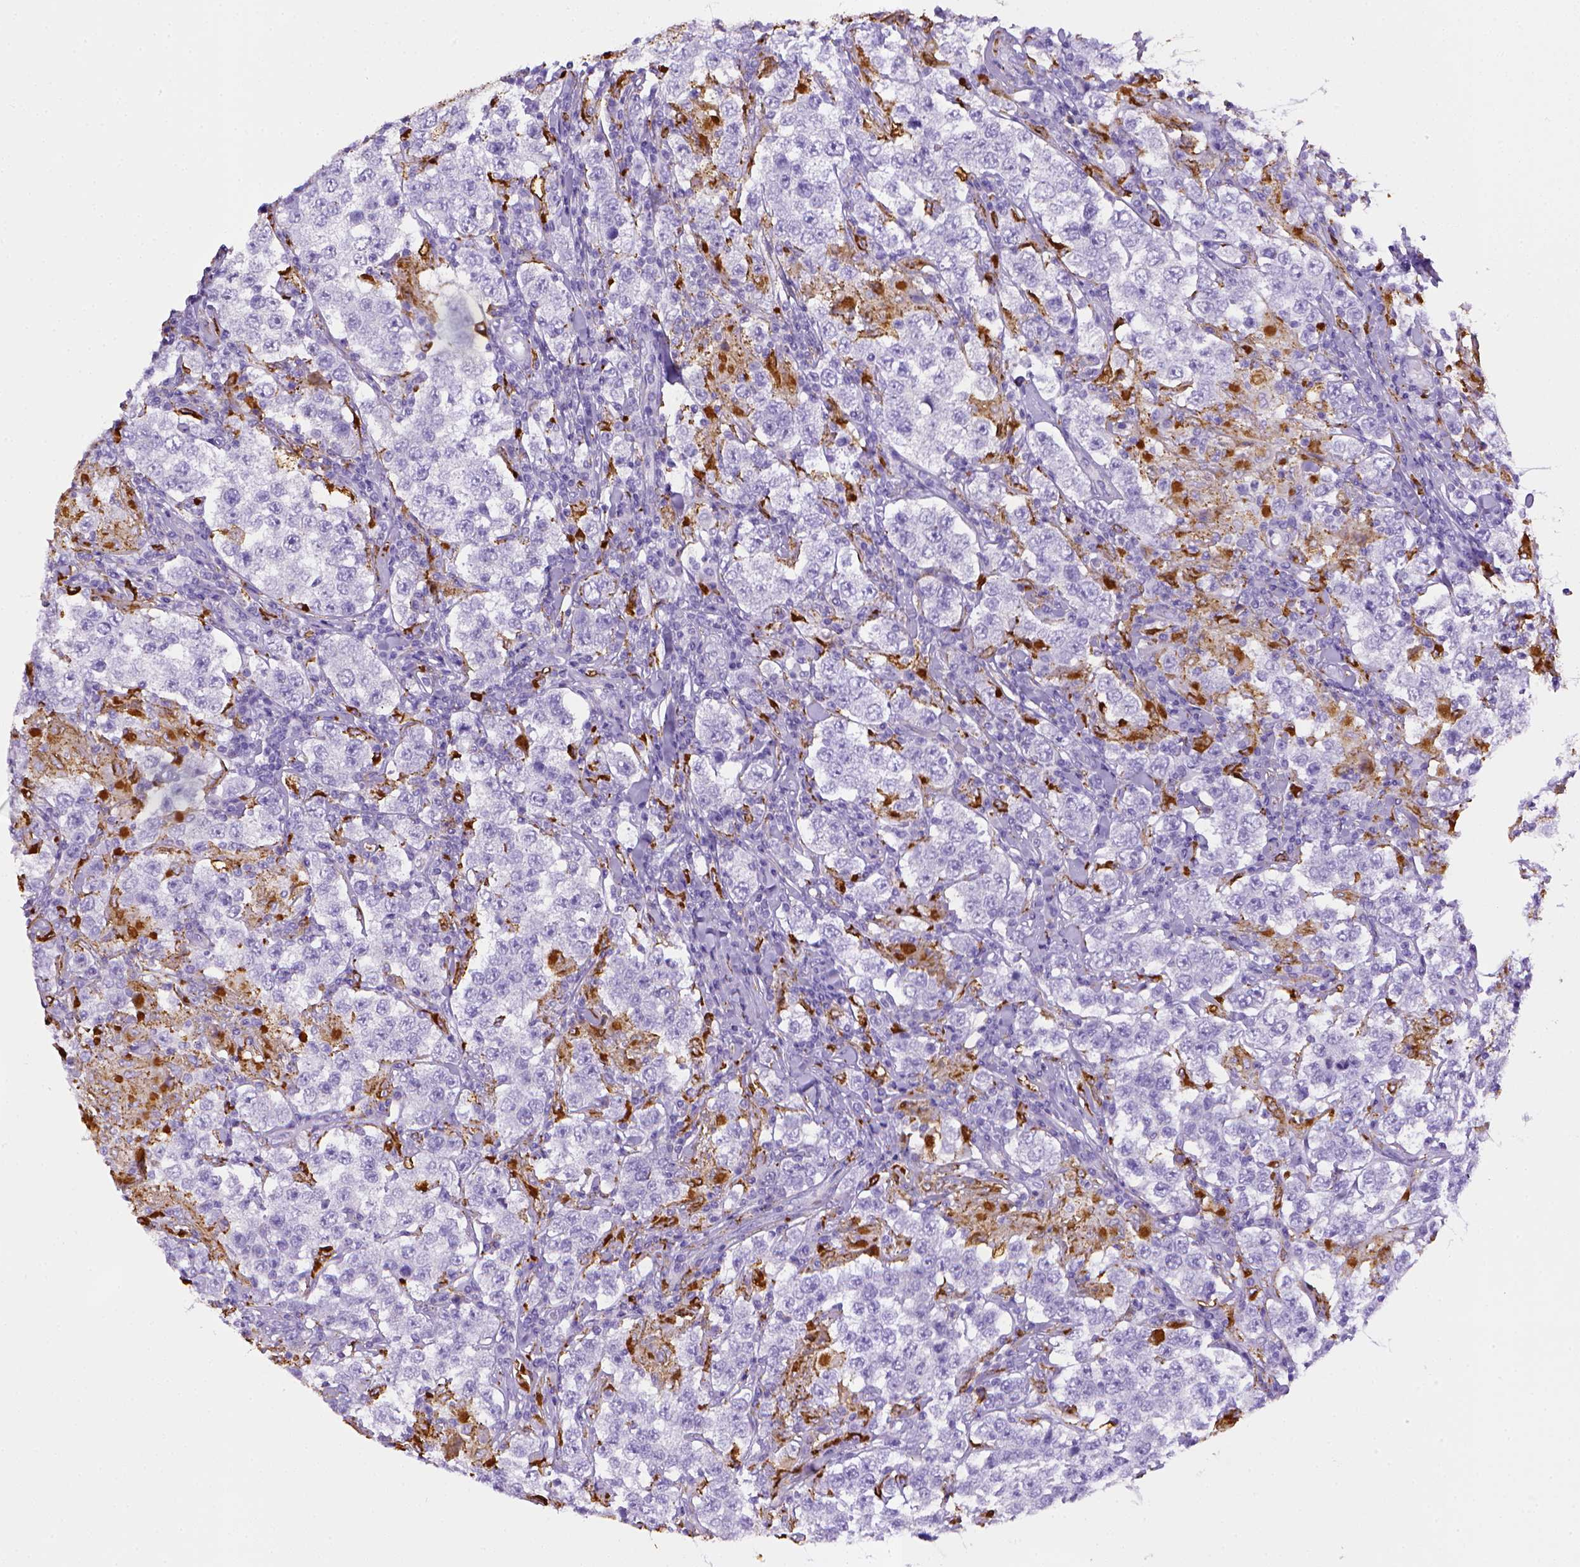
{"staining": {"intensity": "negative", "quantity": "none", "location": "none"}, "tissue": "testis cancer", "cell_type": "Tumor cells", "image_type": "cancer", "snomed": [{"axis": "morphology", "description": "Seminoma, NOS"}, {"axis": "morphology", "description": "Carcinoma, Embryonal, NOS"}, {"axis": "topography", "description": "Testis"}], "caption": "This is a histopathology image of IHC staining of testis cancer (embryonal carcinoma), which shows no expression in tumor cells.", "gene": "CD68", "patient": {"sex": "male", "age": 41}}